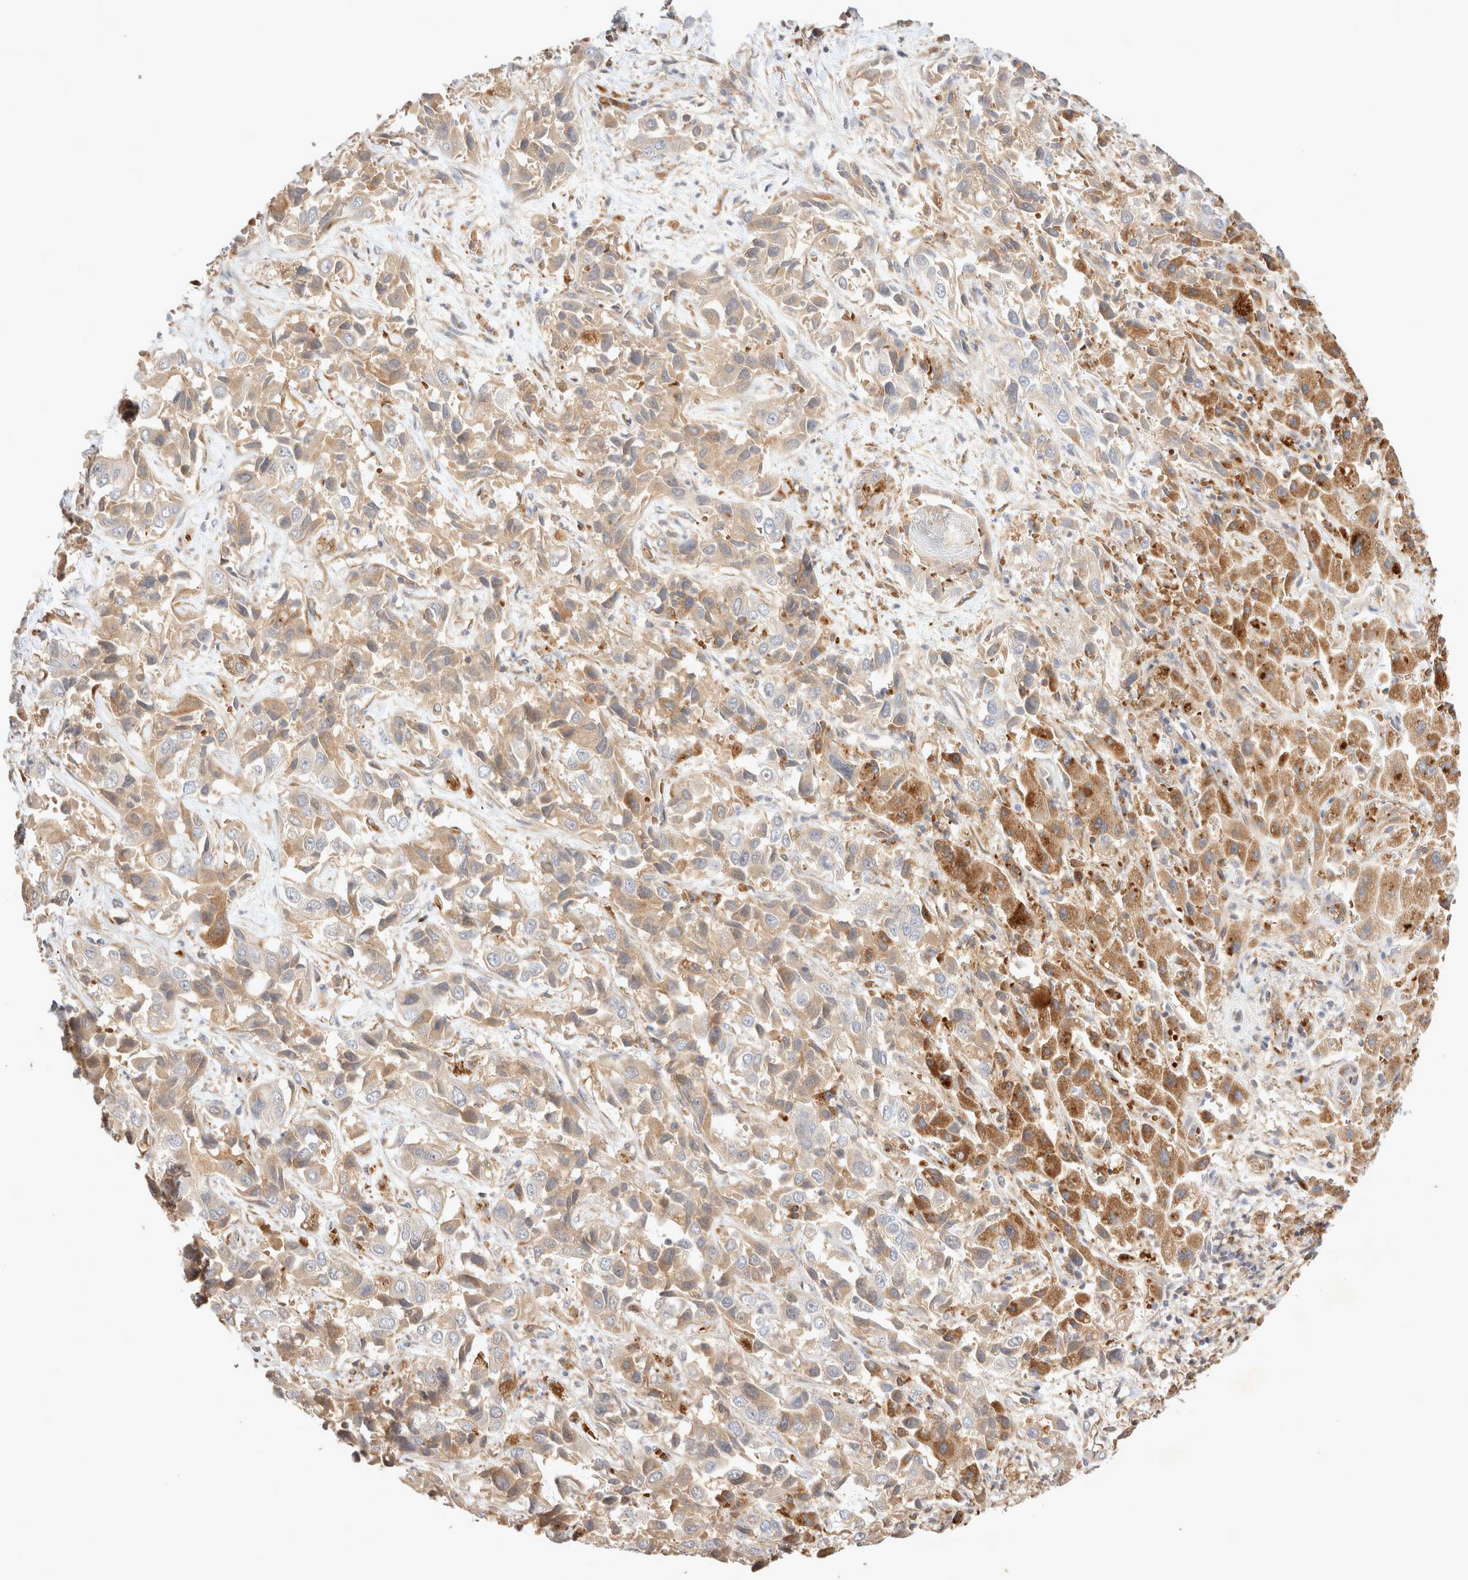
{"staining": {"intensity": "moderate", "quantity": "25%-75%", "location": "cytoplasmic/membranous"}, "tissue": "liver cancer", "cell_type": "Tumor cells", "image_type": "cancer", "snomed": [{"axis": "morphology", "description": "Cholangiocarcinoma"}, {"axis": "topography", "description": "Liver"}], "caption": "Liver cholangiocarcinoma stained with IHC displays moderate cytoplasmic/membranous positivity in about 25%-75% of tumor cells. (DAB (3,3'-diaminobenzidine) IHC, brown staining for protein, blue staining for nuclei).", "gene": "NMU", "patient": {"sex": "female", "age": 52}}